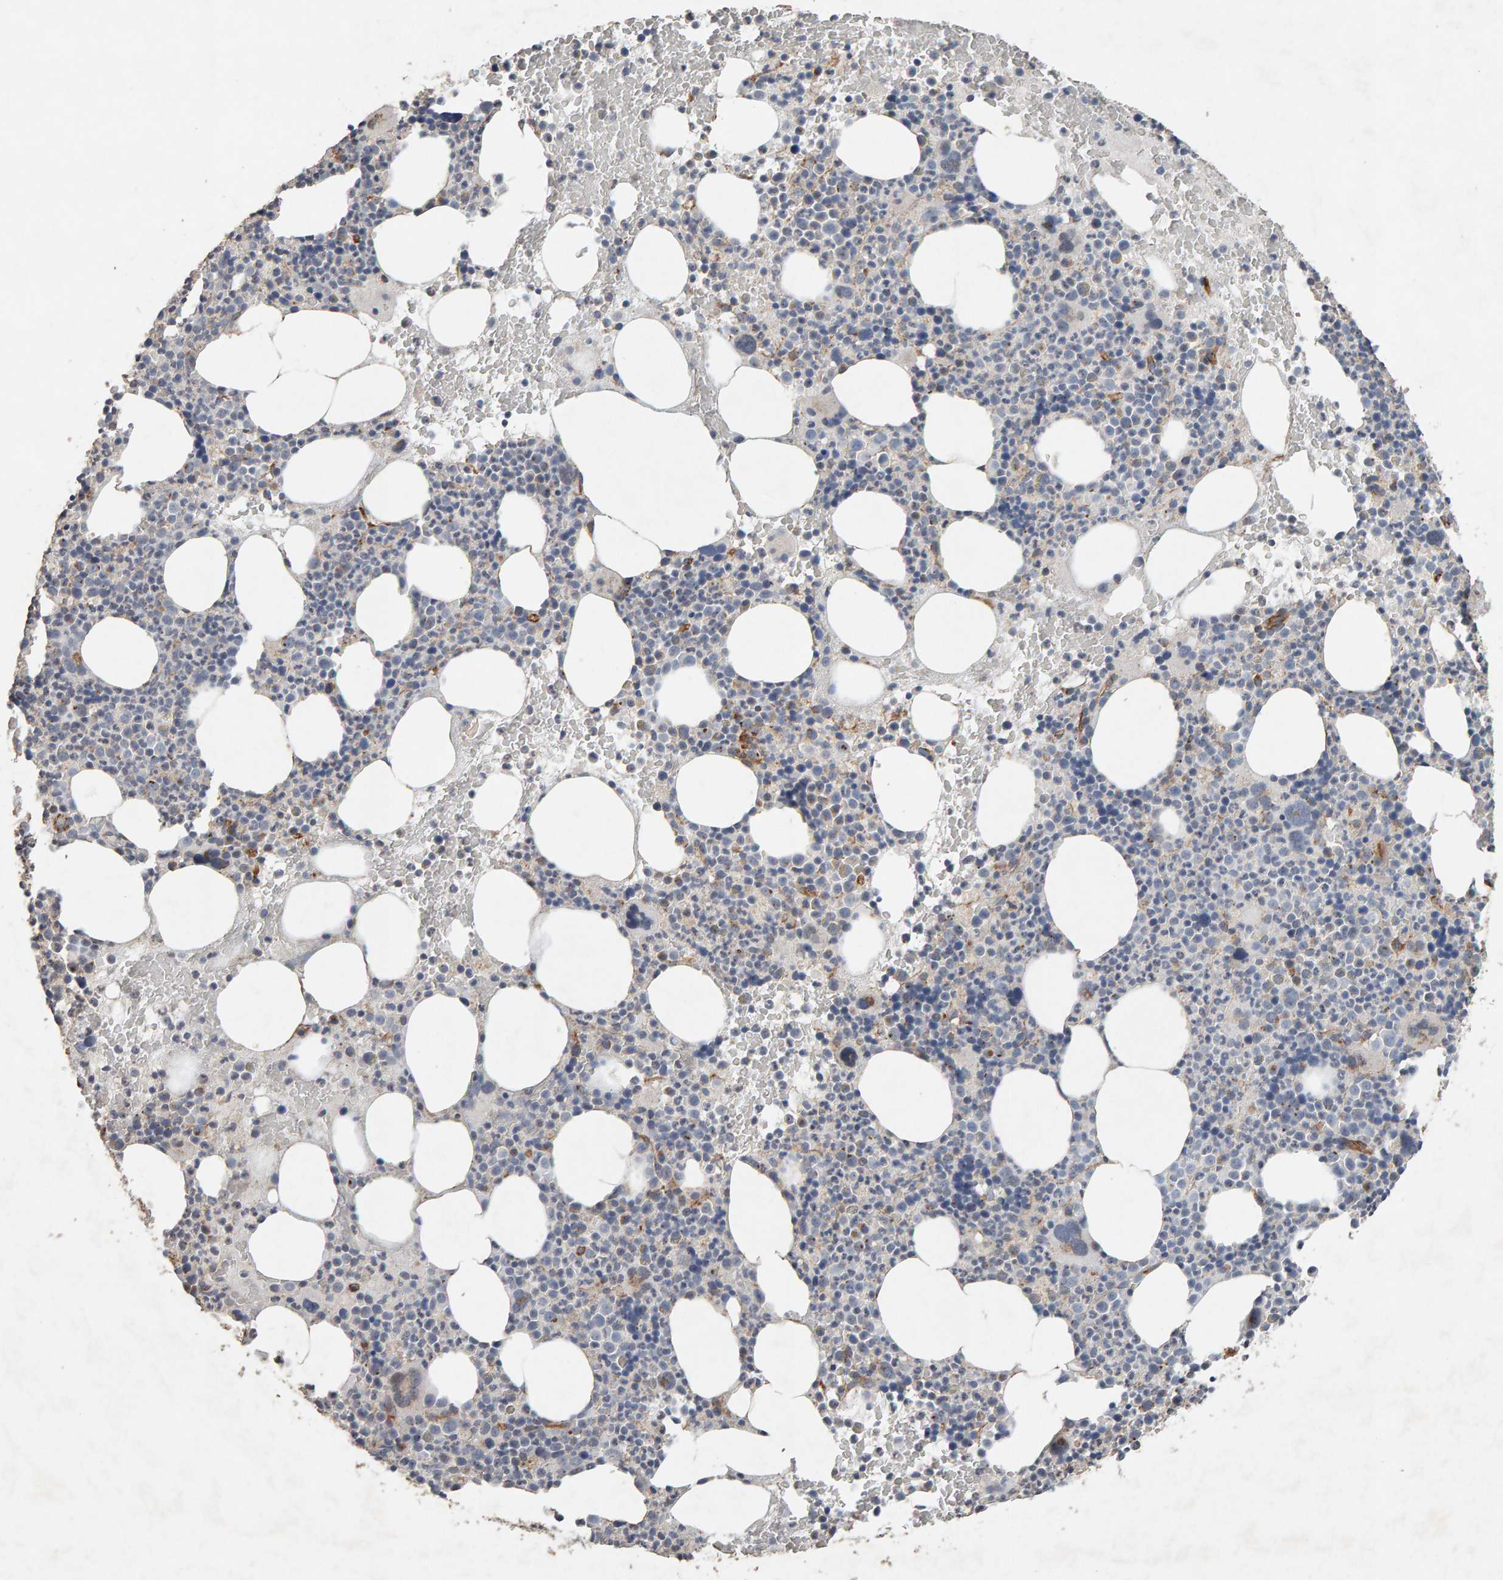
{"staining": {"intensity": "moderate", "quantity": "<25%", "location": "cytoplasmic/membranous"}, "tissue": "bone marrow", "cell_type": "Hematopoietic cells", "image_type": "normal", "snomed": [{"axis": "morphology", "description": "Normal tissue, NOS"}, {"axis": "morphology", "description": "Inflammation, NOS"}, {"axis": "topography", "description": "Bone marrow"}], "caption": "Moderate cytoplasmic/membranous expression for a protein is appreciated in approximately <25% of hematopoietic cells of benign bone marrow using immunohistochemistry.", "gene": "PTPRM", "patient": {"sex": "male", "age": 73}}